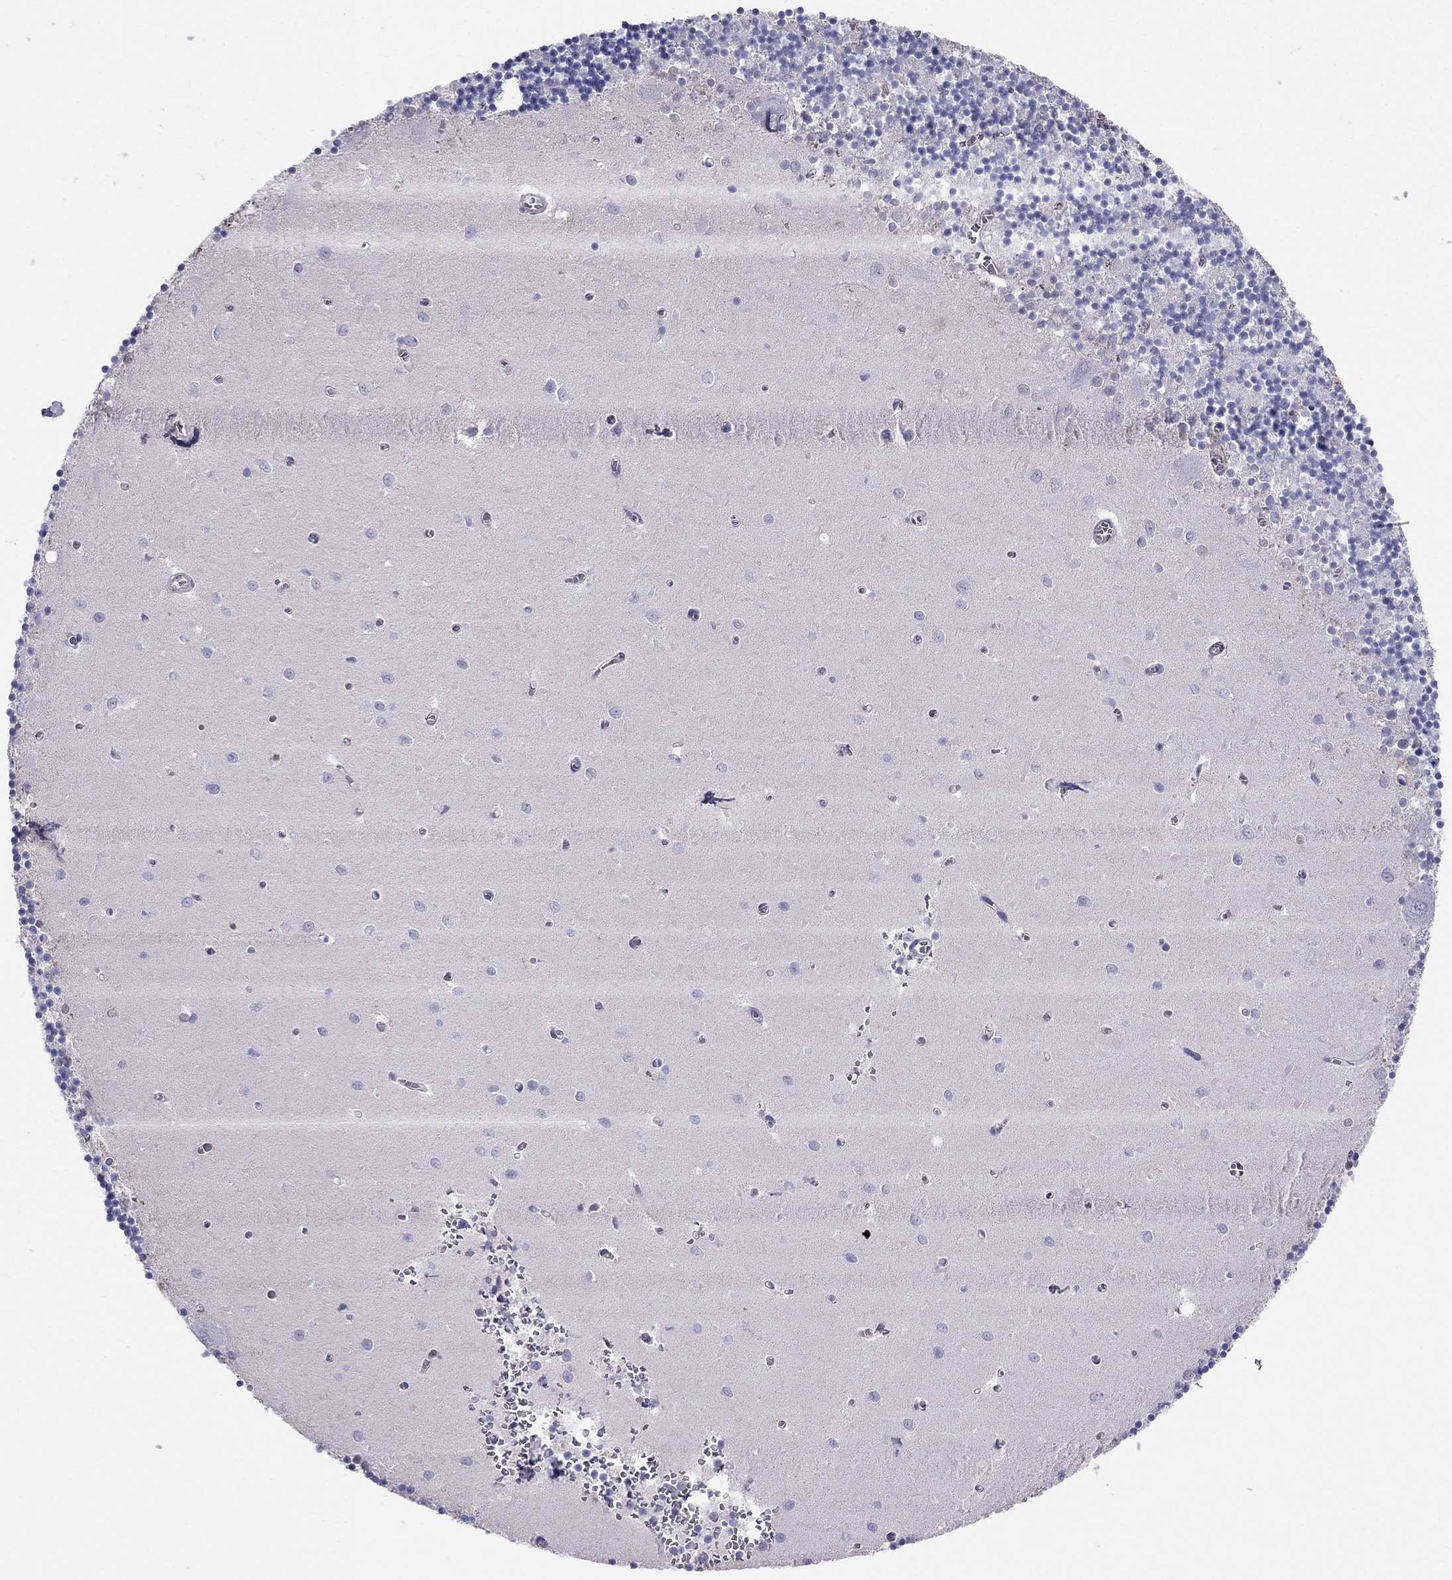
{"staining": {"intensity": "negative", "quantity": "none", "location": "none"}, "tissue": "cerebellum", "cell_type": "Cells in granular layer", "image_type": "normal", "snomed": [{"axis": "morphology", "description": "Normal tissue, NOS"}, {"axis": "topography", "description": "Cerebellum"}], "caption": "Micrograph shows no protein positivity in cells in granular layer of normal cerebellum. The staining is performed using DAB (3,3'-diaminobenzidine) brown chromogen with nuclei counter-stained in using hematoxylin.", "gene": "ENOX1", "patient": {"sex": "female", "age": 64}}